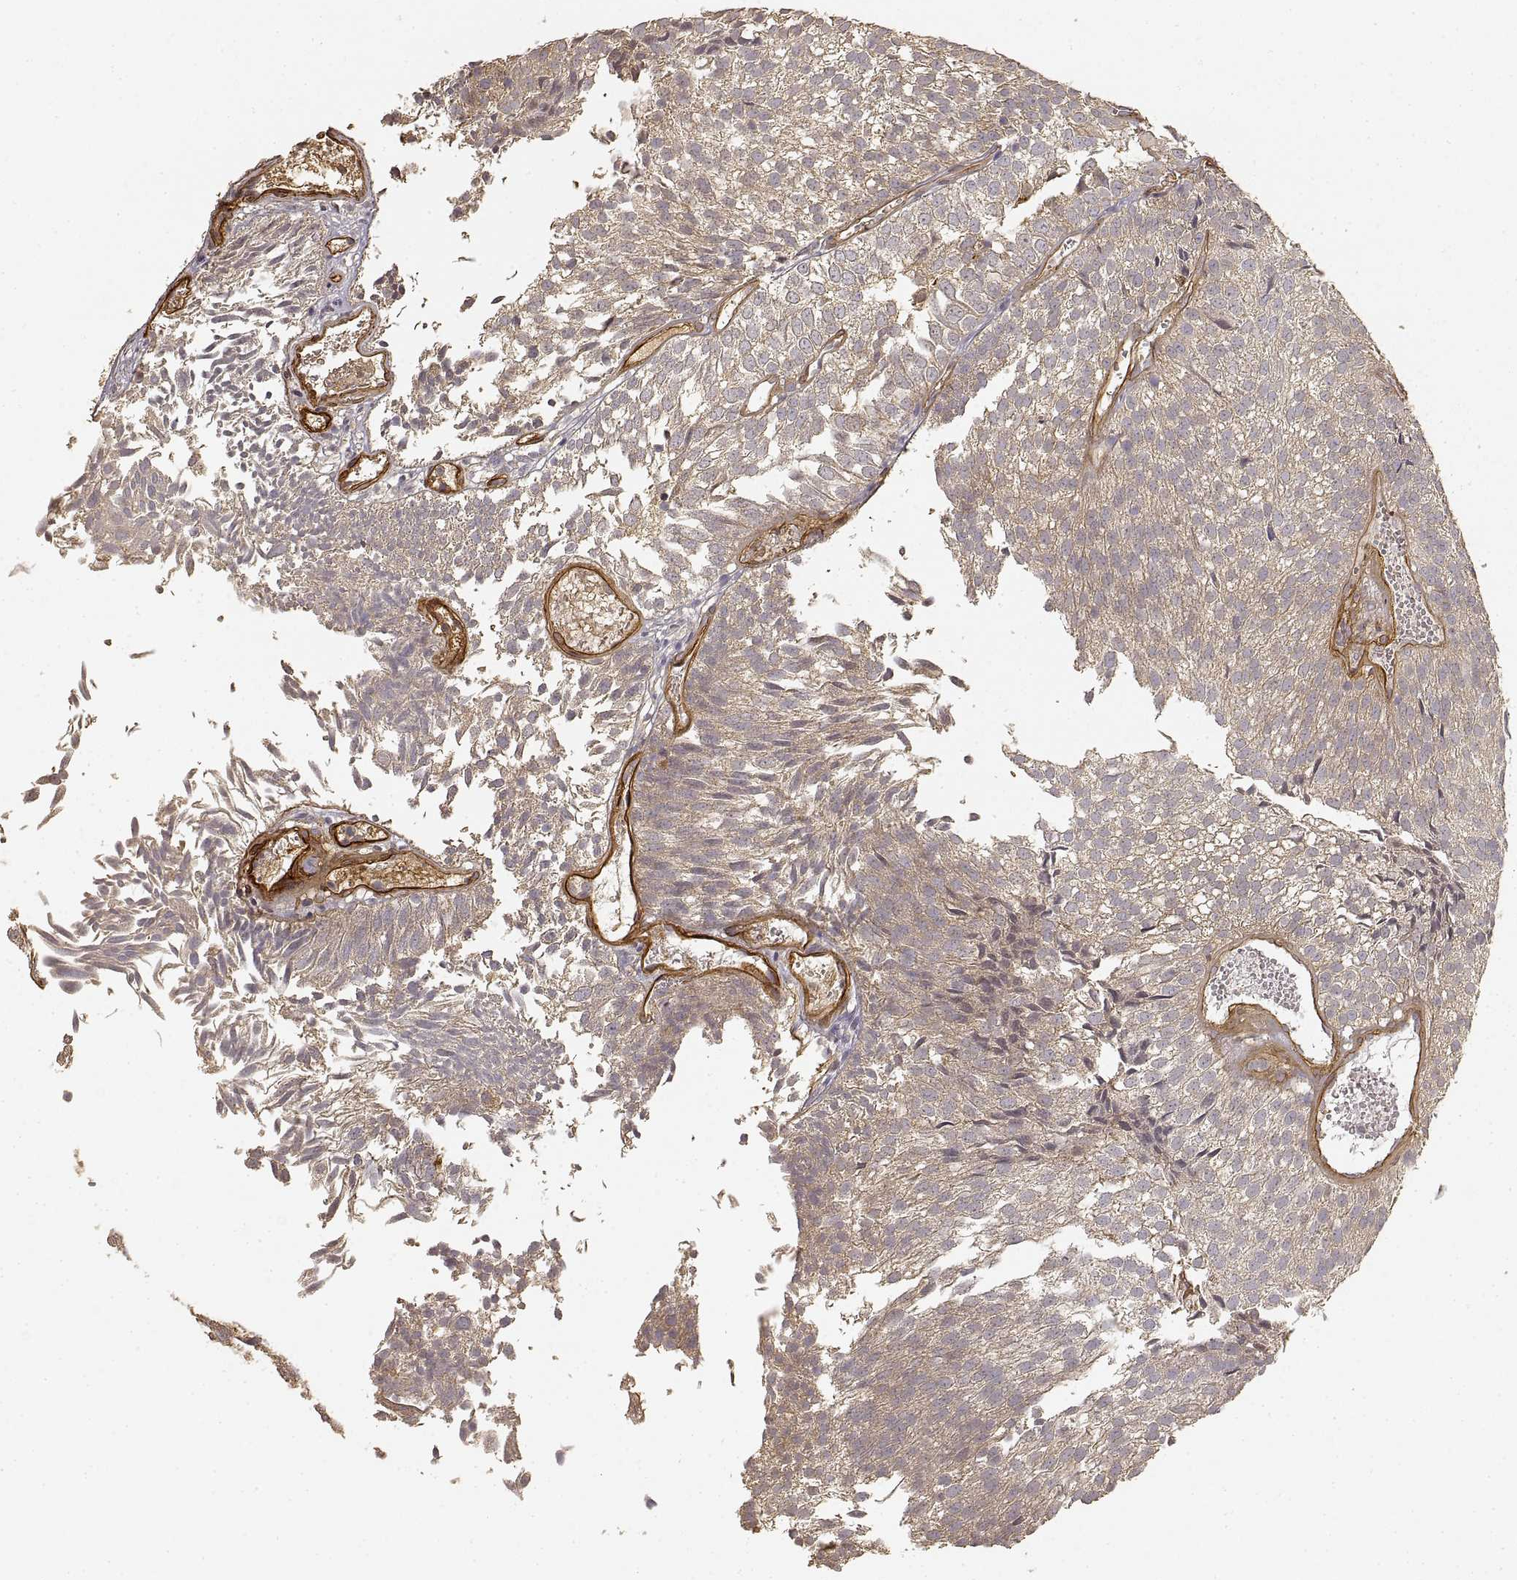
{"staining": {"intensity": "weak", "quantity": ">75%", "location": "cytoplasmic/membranous"}, "tissue": "urothelial cancer", "cell_type": "Tumor cells", "image_type": "cancer", "snomed": [{"axis": "morphology", "description": "Urothelial carcinoma, Low grade"}, {"axis": "topography", "description": "Urinary bladder"}], "caption": "Protein analysis of urothelial carcinoma (low-grade) tissue exhibits weak cytoplasmic/membranous positivity in approximately >75% of tumor cells.", "gene": "LAMA4", "patient": {"sex": "male", "age": 52}}